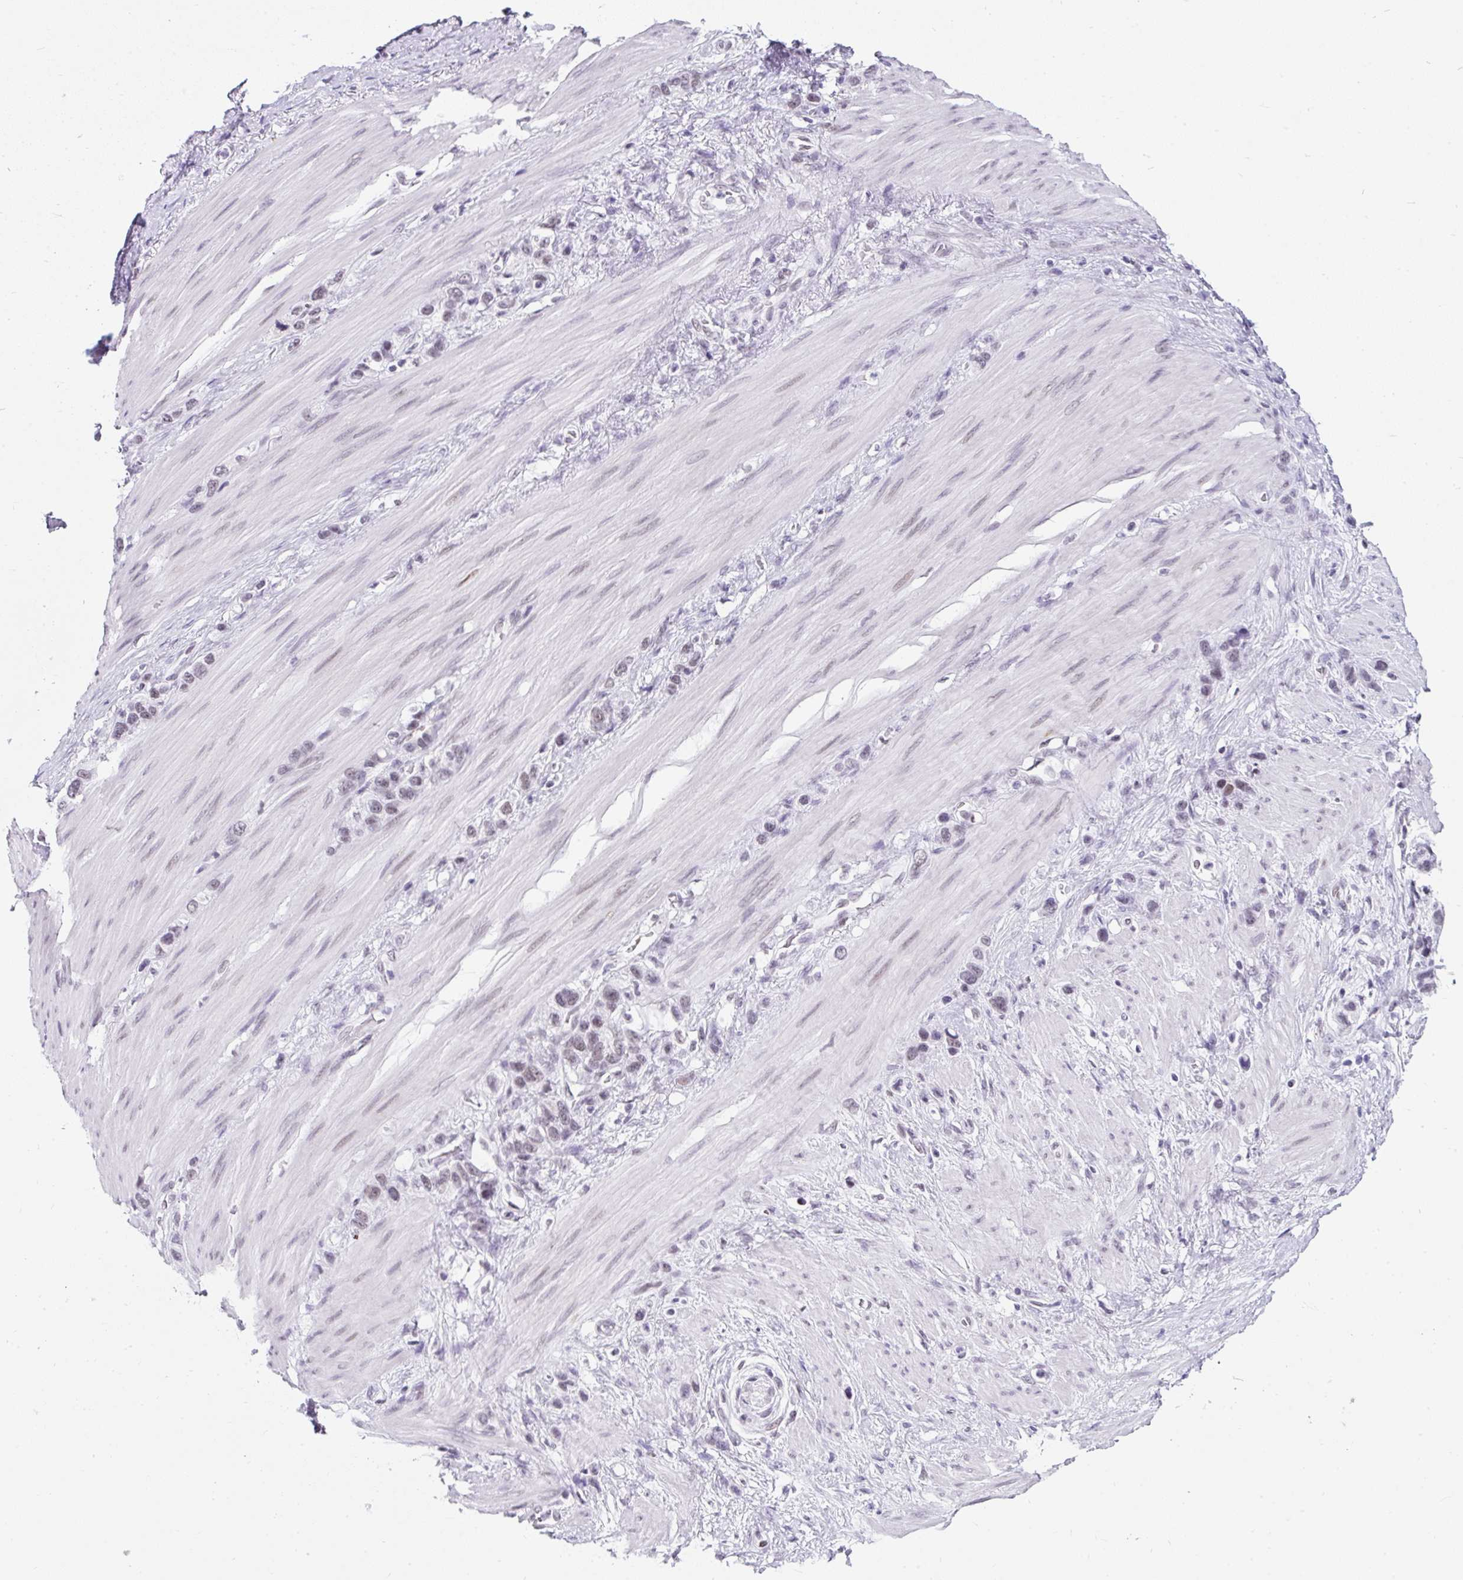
{"staining": {"intensity": "weak", "quantity": "<25%", "location": "nuclear"}, "tissue": "stomach cancer", "cell_type": "Tumor cells", "image_type": "cancer", "snomed": [{"axis": "morphology", "description": "Adenocarcinoma, NOS"}, {"axis": "morphology", "description": "Adenocarcinoma, High grade"}, {"axis": "topography", "description": "Stomach, upper"}, {"axis": "topography", "description": "Stomach, lower"}], "caption": "An immunohistochemistry (IHC) histopathology image of stomach cancer is shown. There is no staining in tumor cells of stomach cancer.", "gene": "PLCXD2", "patient": {"sex": "female", "age": 65}}